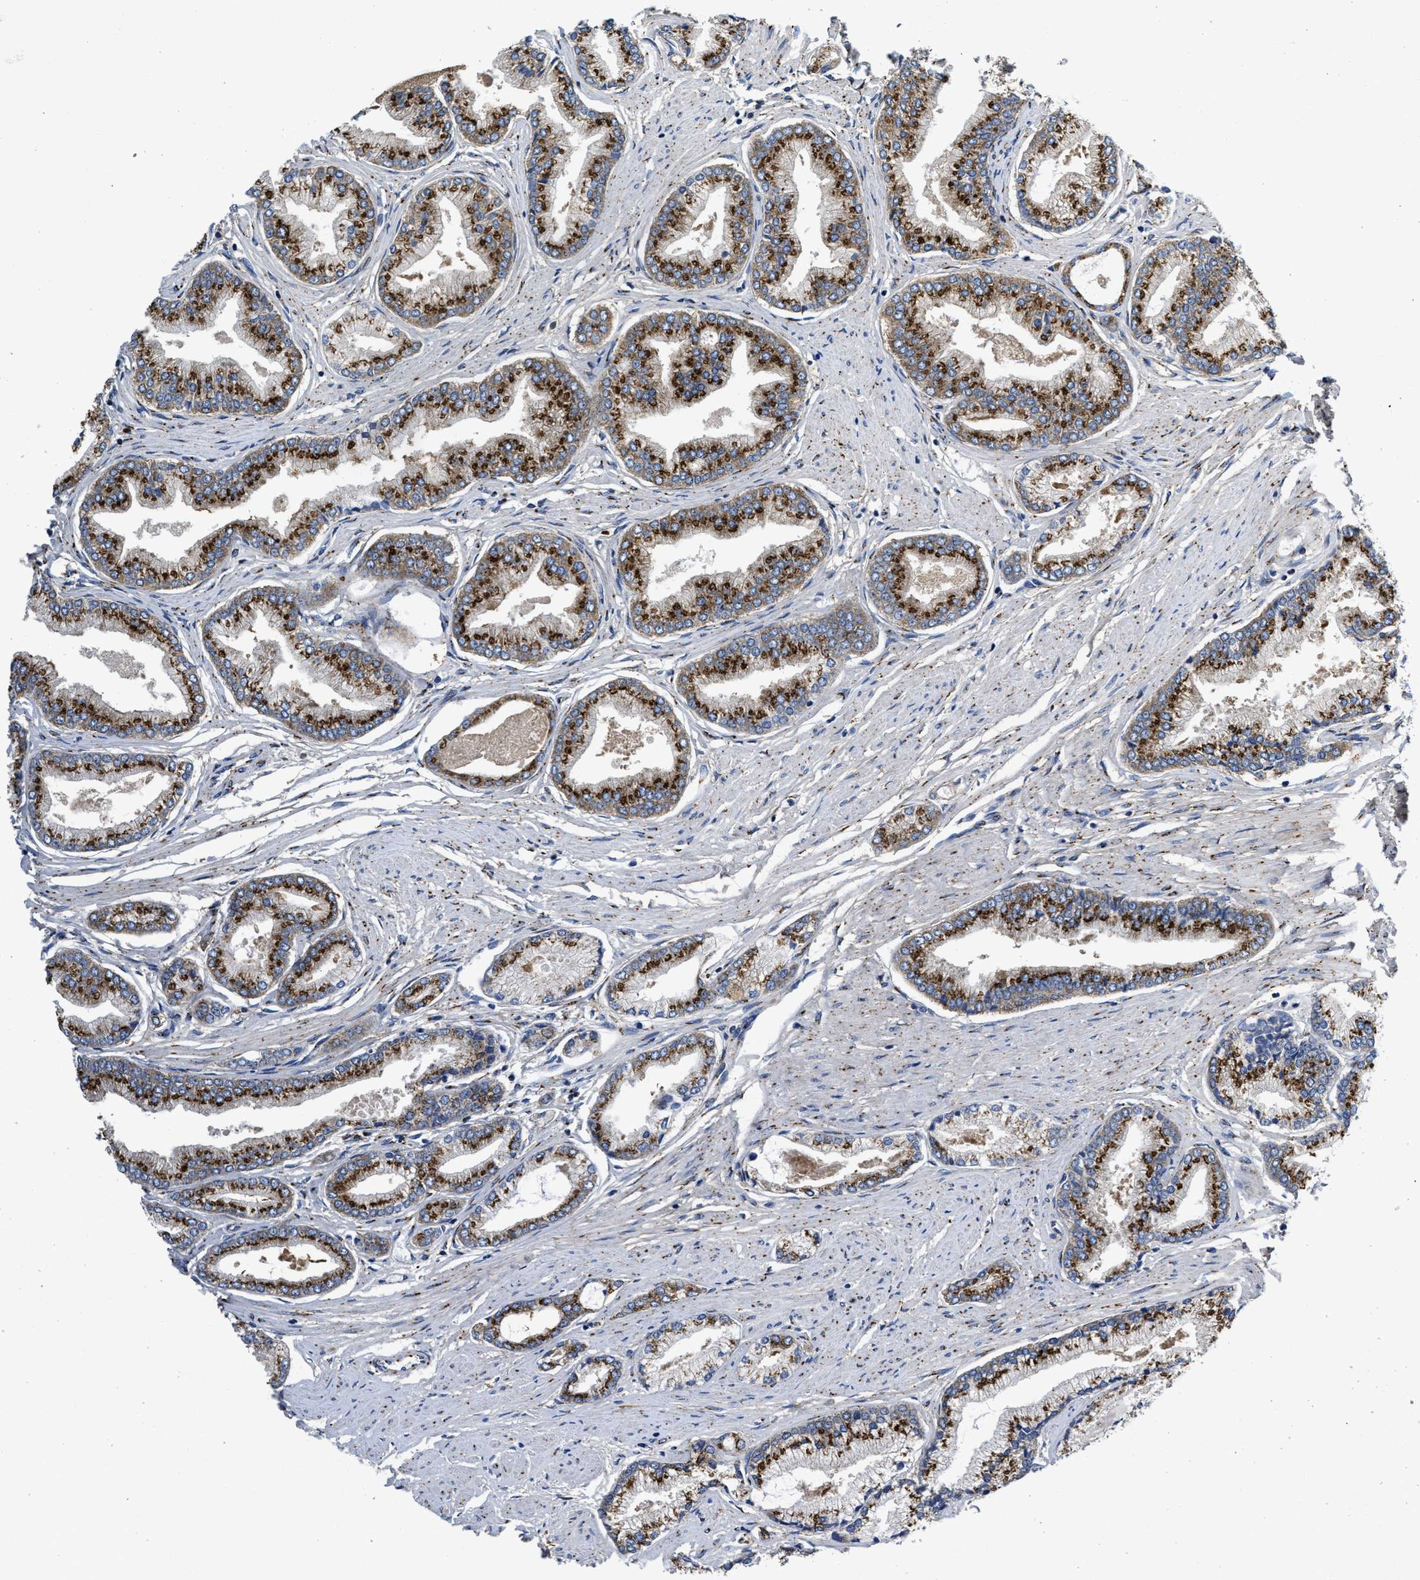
{"staining": {"intensity": "strong", "quantity": ">75%", "location": "cytoplasmic/membranous"}, "tissue": "prostate cancer", "cell_type": "Tumor cells", "image_type": "cancer", "snomed": [{"axis": "morphology", "description": "Adenocarcinoma, High grade"}, {"axis": "topography", "description": "Prostate"}], "caption": "A high-resolution histopathology image shows IHC staining of high-grade adenocarcinoma (prostate), which reveals strong cytoplasmic/membranous expression in approximately >75% of tumor cells.", "gene": "ZNF70", "patient": {"sex": "male", "age": 61}}